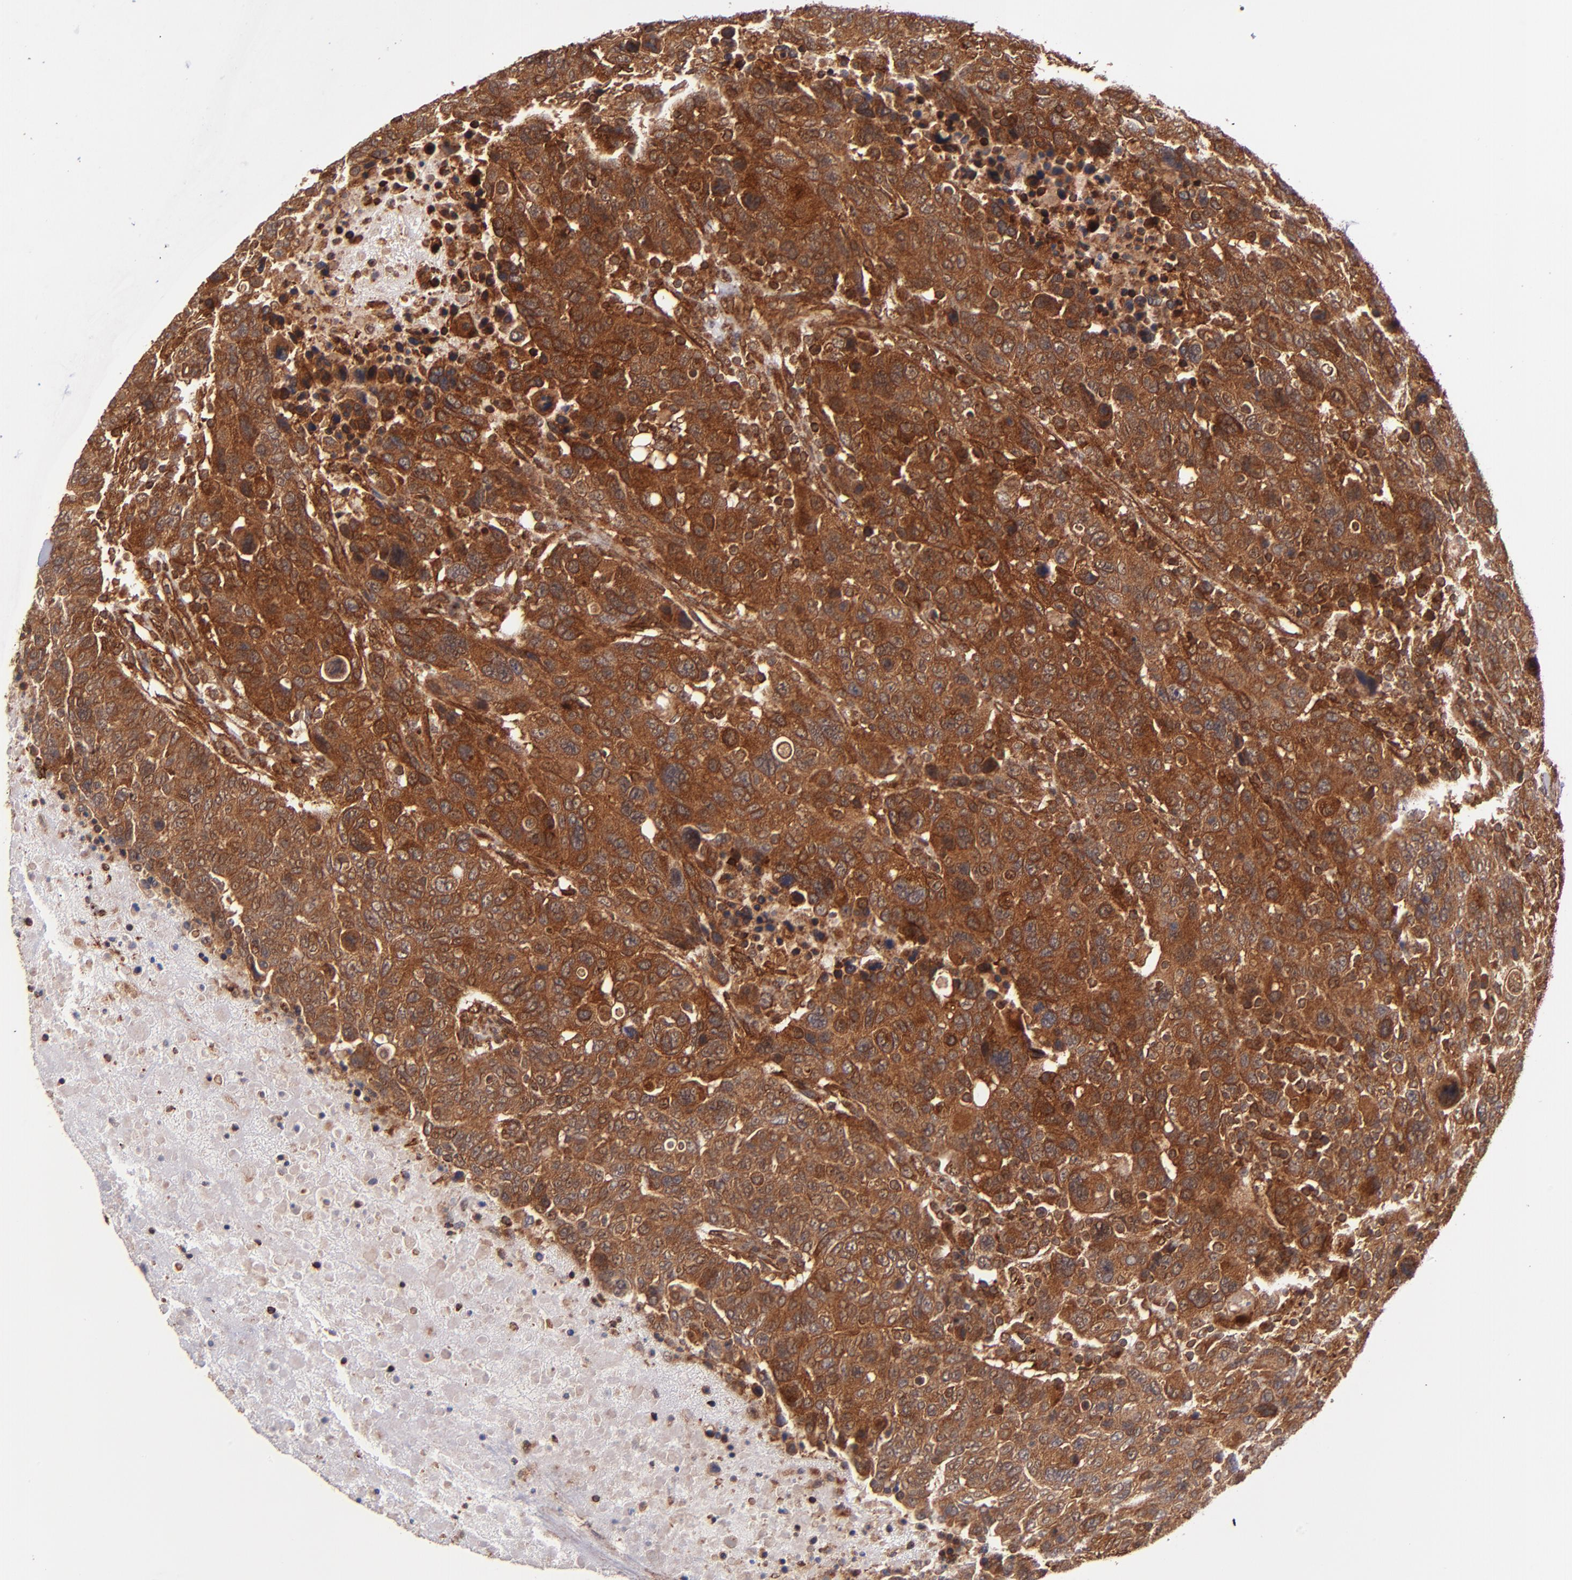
{"staining": {"intensity": "strong", "quantity": ">75%", "location": "cytoplasmic/membranous"}, "tissue": "breast cancer", "cell_type": "Tumor cells", "image_type": "cancer", "snomed": [{"axis": "morphology", "description": "Duct carcinoma"}, {"axis": "topography", "description": "Breast"}], "caption": "Brown immunohistochemical staining in human breast infiltrating ductal carcinoma shows strong cytoplasmic/membranous expression in about >75% of tumor cells.", "gene": "STX8", "patient": {"sex": "female", "age": 37}}